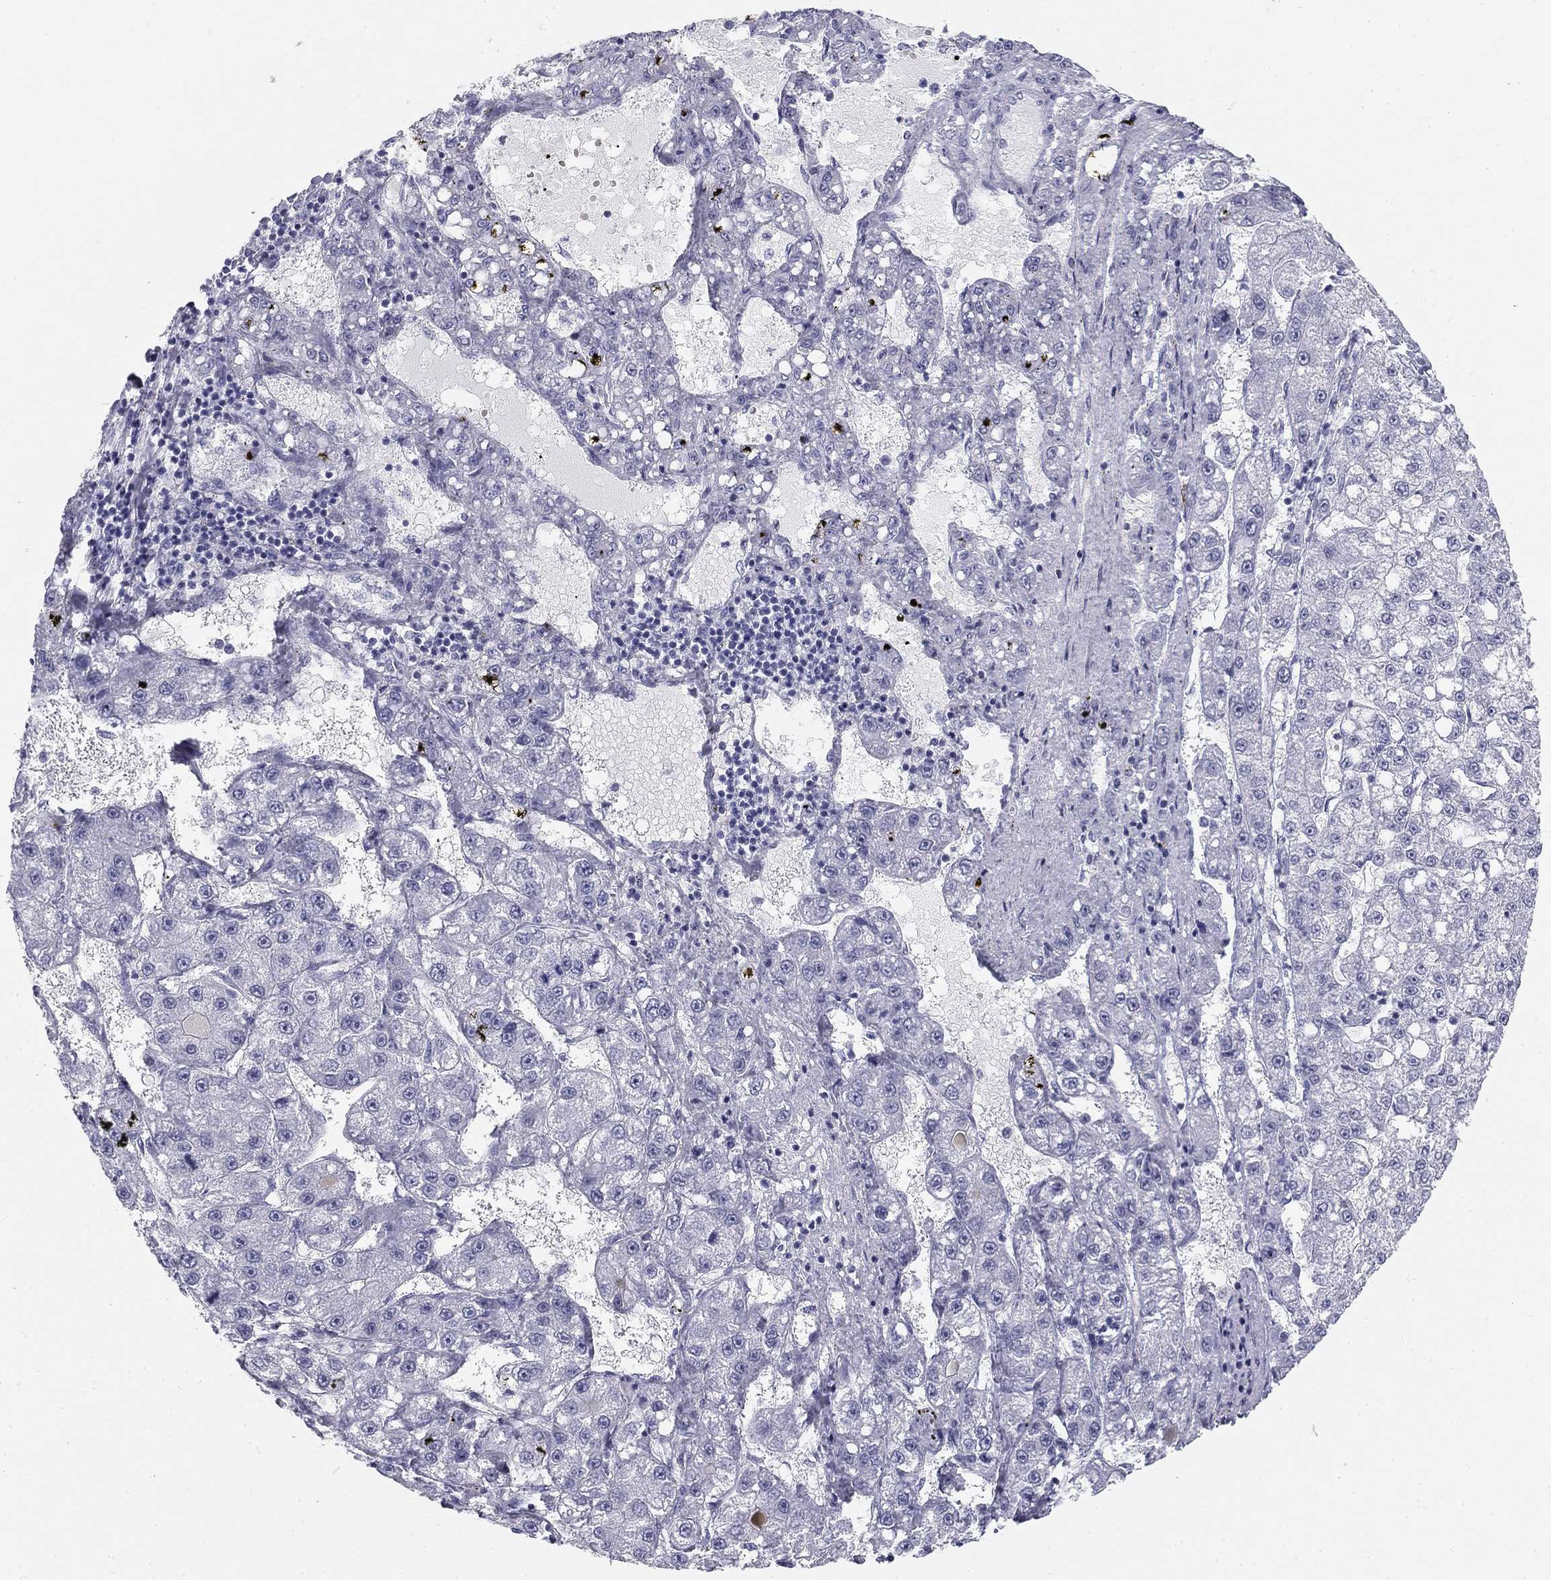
{"staining": {"intensity": "negative", "quantity": "none", "location": "none"}, "tissue": "liver cancer", "cell_type": "Tumor cells", "image_type": "cancer", "snomed": [{"axis": "morphology", "description": "Carcinoma, Hepatocellular, NOS"}, {"axis": "topography", "description": "Liver"}], "caption": "High power microscopy image of an IHC image of liver cancer, revealing no significant expression in tumor cells.", "gene": "SULT2B1", "patient": {"sex": "female", "age": 65}}